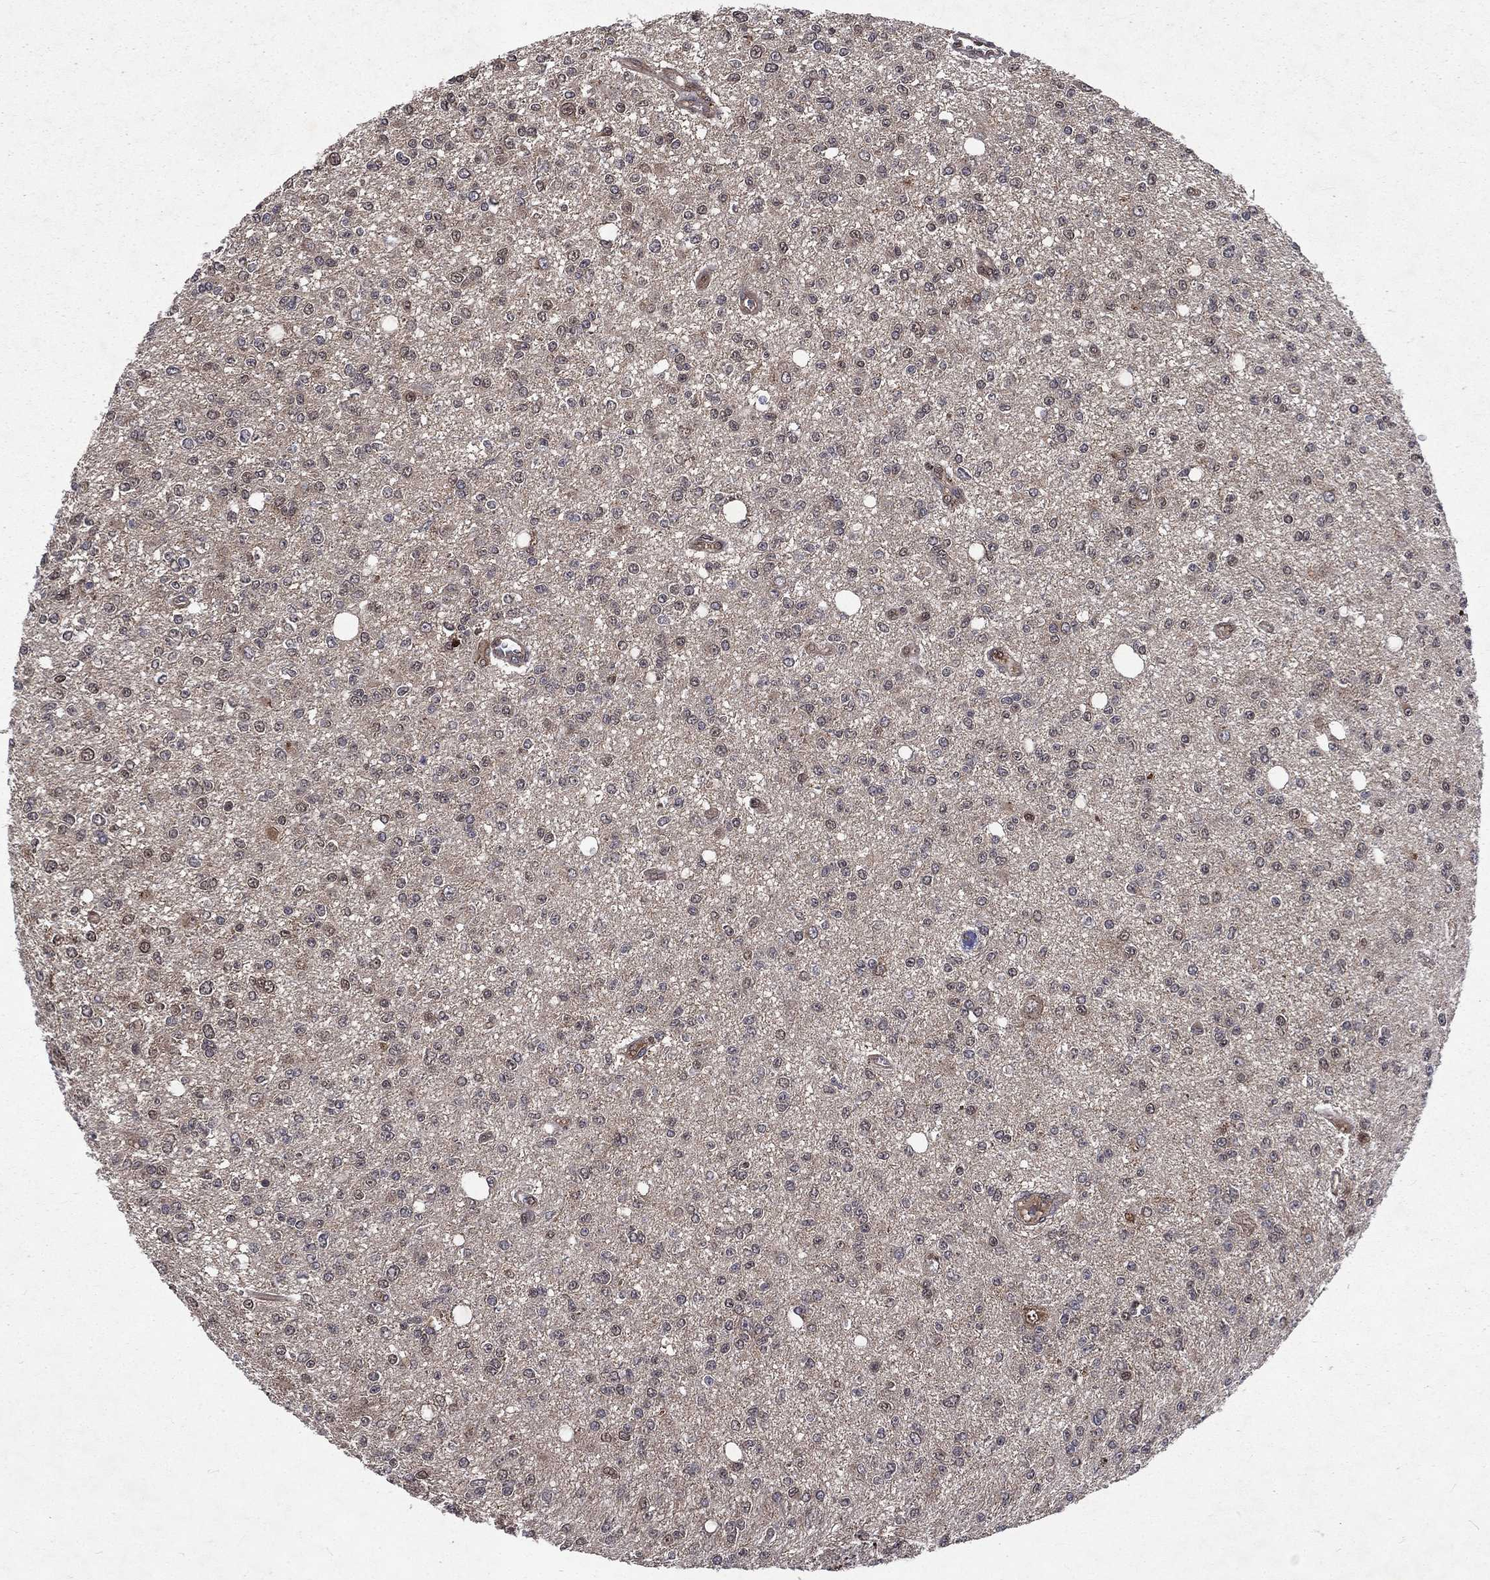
{"staining": {"intensity": "negative", "quantity": "none", "location": "none"}, "tissue": "glioma", "cell_type": "Tumor cells", "image_type": "cancer", "snomed": [{"axis": "morphology", "description": "Glioma, malignant, Low grade"}, {"axis": "topography", "description": "Brain"}], "caption": "DAB immunohistochemical staining of glioma displays no significant positivity in tumor cells.", "gene": "FGD1", "patient": {"sex": "male", "age": 67}}